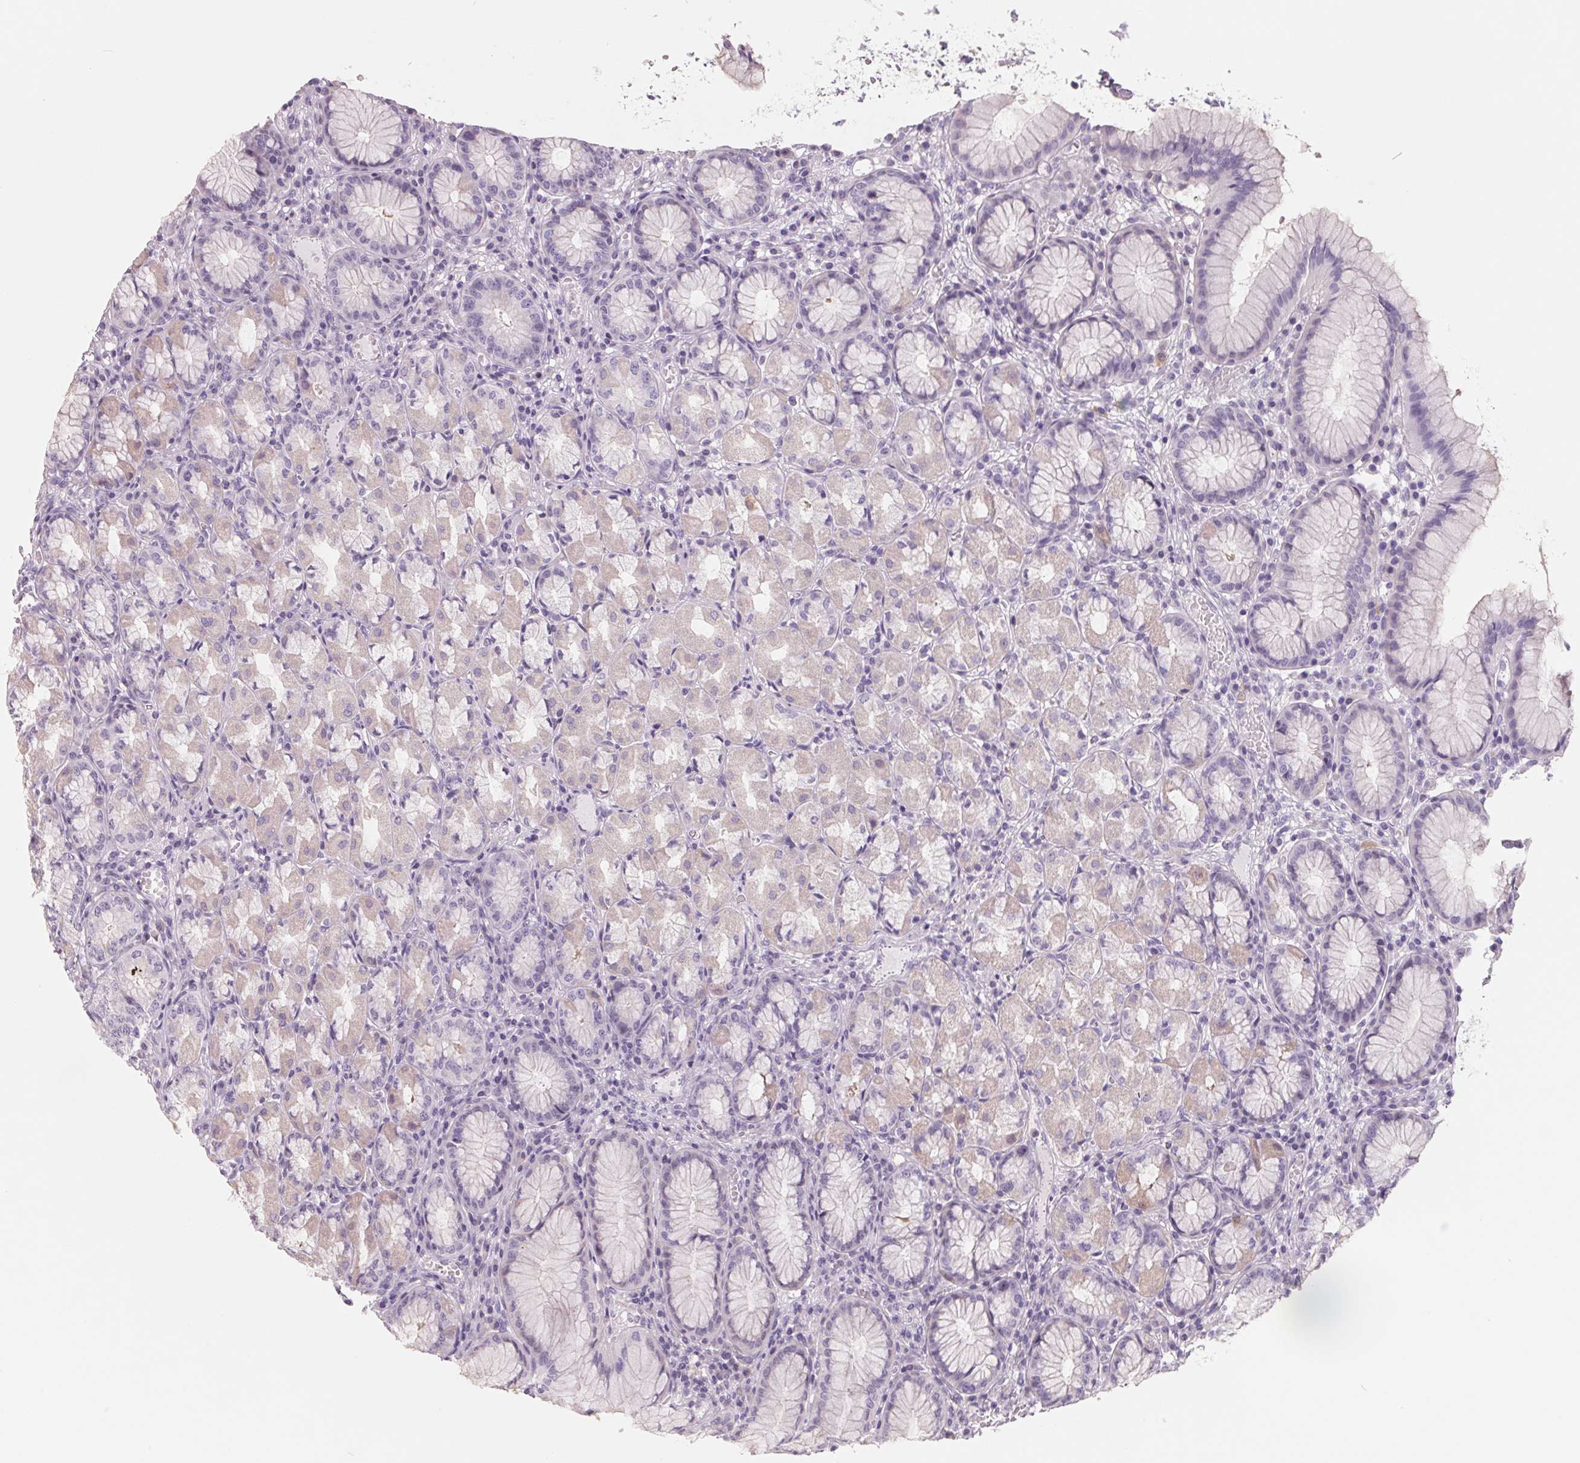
{"staining": {"intensity": "negative", "quantity": "none", "location": "none"}, "tissue": "stomach", "cell_type": "Glandular cells", "image_type": "normal", "snomed": [{"axis": "morphology", "description": "Normal tissue, NOS"}, {"axis": "topography", "description": "Stomach"}], "caption": "This photomicrograph is of normal stomach stained with IHC to label a protein in brown with the nuclei are counter-stained blue. There is no positivity in glandular cells. Brightfield microscopy of immunohistochemistry stained with DAB (brown) and hematoxylin (blue), captured at high magnification.", "gene": "FTCD", "patient": {"sex": "male", "age": 55}}